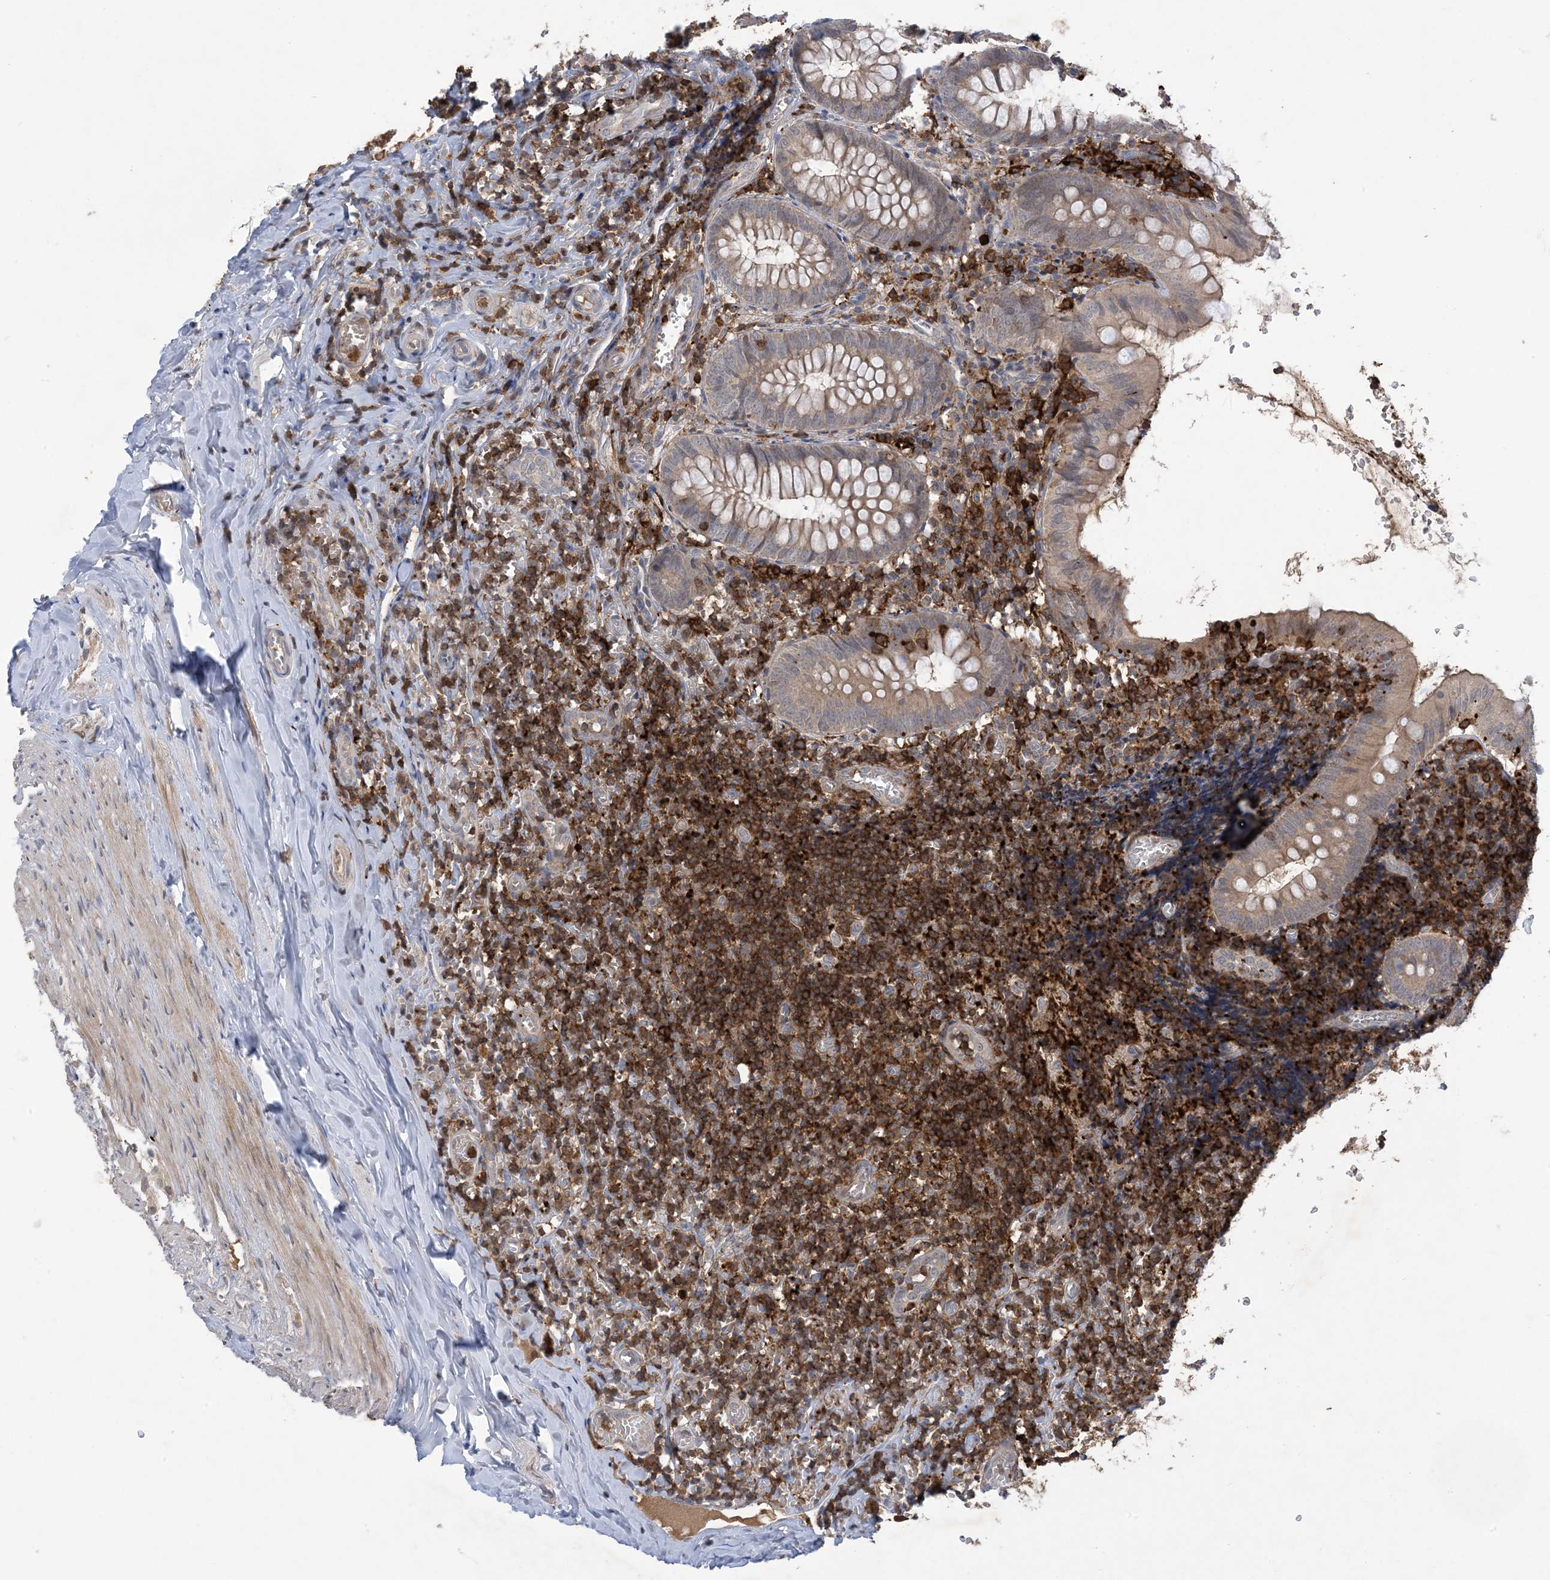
{"staining": {"intensity": "weak", "quantity": "25%-75%", "location": "cytoplasmic/membranous"}, "tissue": "appendix", "cell_type": "Glandular cells", "image_type": "normal", "snomed": [{"axis": "morphology", "description": "Normal tissue, NOS"}, {"axis": "topography", "description": "Appendix"}], "caption": "A brown stain highlights weak cytoplasmic/membranous expression of a protein in glandular cells of normal appendix. The staining was performed using DAB (3,3'-diaminobenzidine), with brown indicating positive protein expression. Nuclei are stained blue with hematoxylin.", "gene": "AK9", "patient": {"sex": "male", "age": 8}}